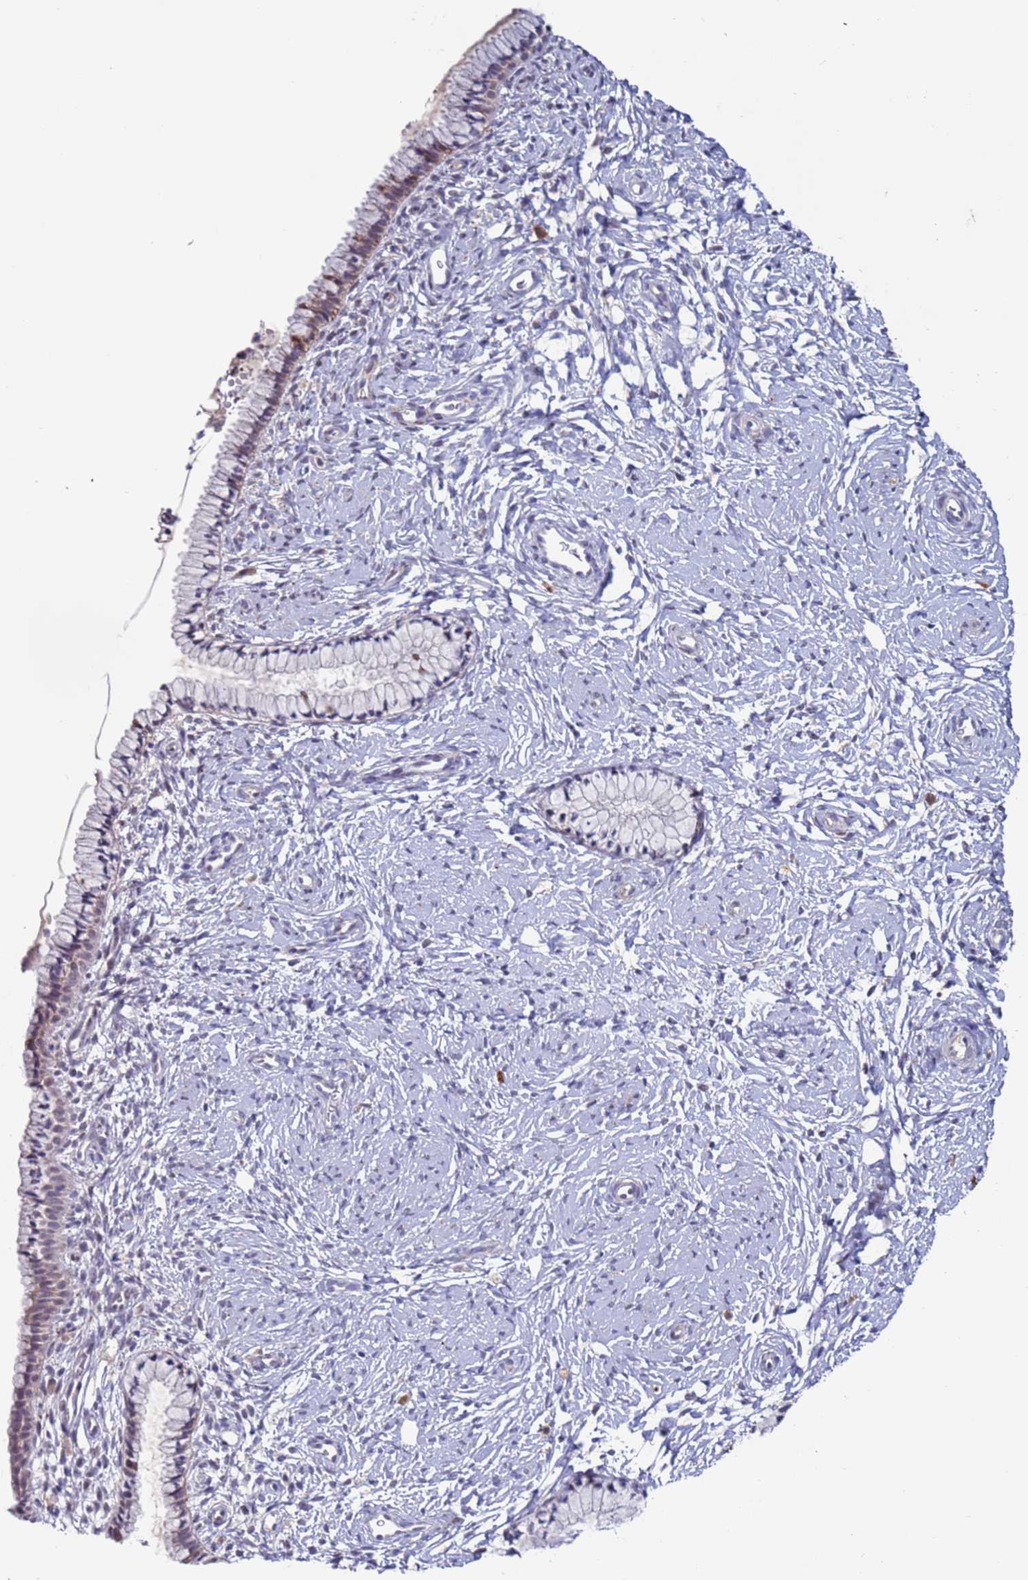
{"staining": {"intensity": "weak", "quantity": "25%-75%", "location": "cytoplasmic/membranous"}, "tissue": "cervix", "cell_type": "Glandular cells", "image_type": "normal", "snomed": [{"axis": "morphology", "description": "Normal tissue, NOS"}, {"axis": "topography", "description": "Cervix"}], "caption": "The immunohistochemical stain labels weak cytoplasmic/membranous staining in glandular cells of benign cervix. (IHC, brightfield microscopy, high magnification).", "gene": "FBXO27", "patient": {"sex": "female", "age": 33}}